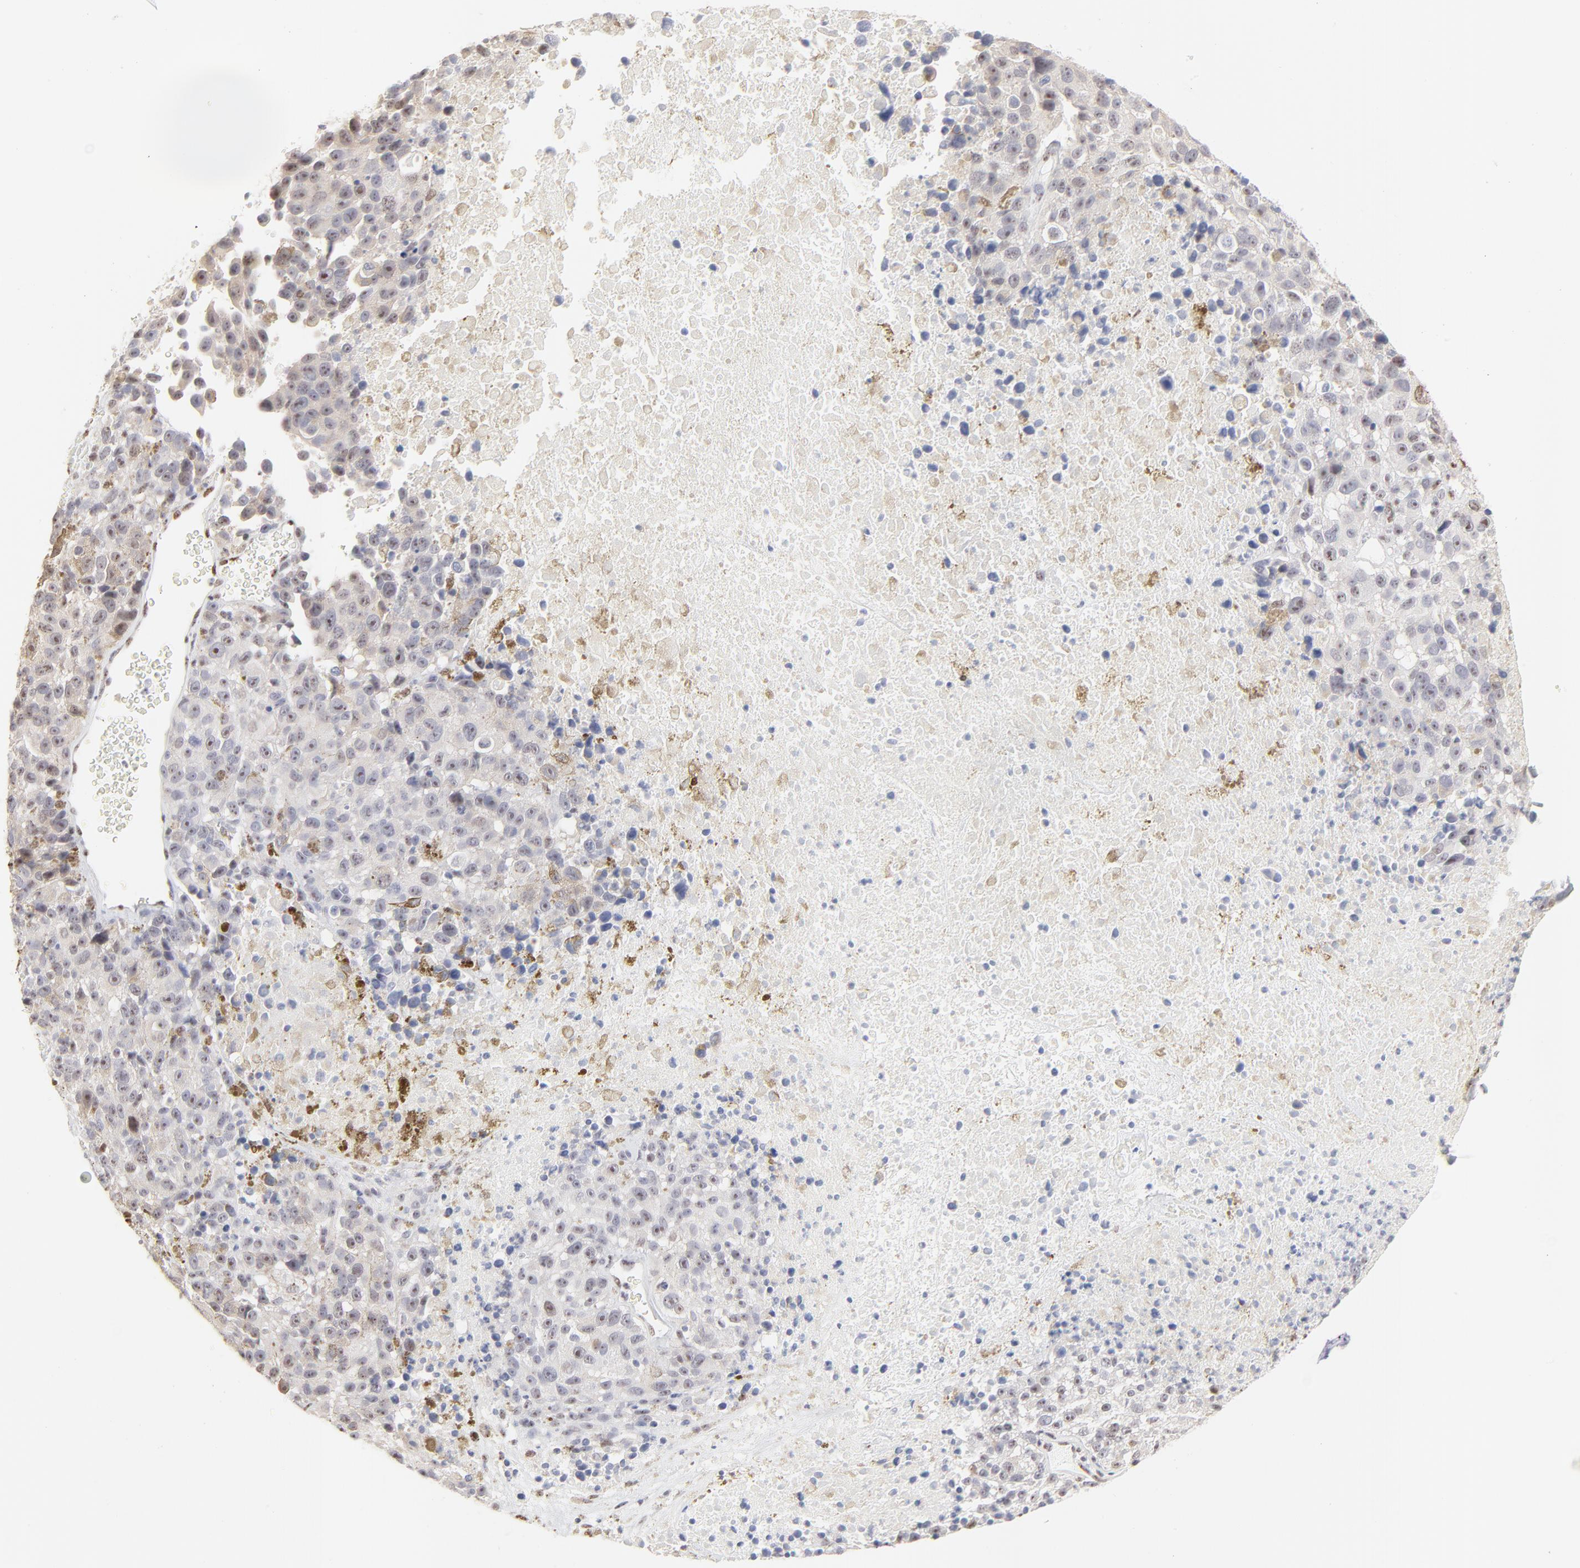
{"staining": {"intensity": "moderate", "quantity": ">75%", "location": "nuclear"}, "tissue": "melanoma", "cell_type": "Tumor cells", "image_type": "cancer", "snomed": [{"axis": "morphology", "description": "Malignant melanoma, Metastatic site"}, {"axis": "topography", "description": "Cerebral cortex"}], "caption": "A histopathology image of human melanoma stained for a protein shows moderate nuclear brown staining in tumor cells. The protein is shown in brown color, while the nuclei are stained blue.", "gene": "NFIL3", "patient": {"sex": "female", "age": 52}}